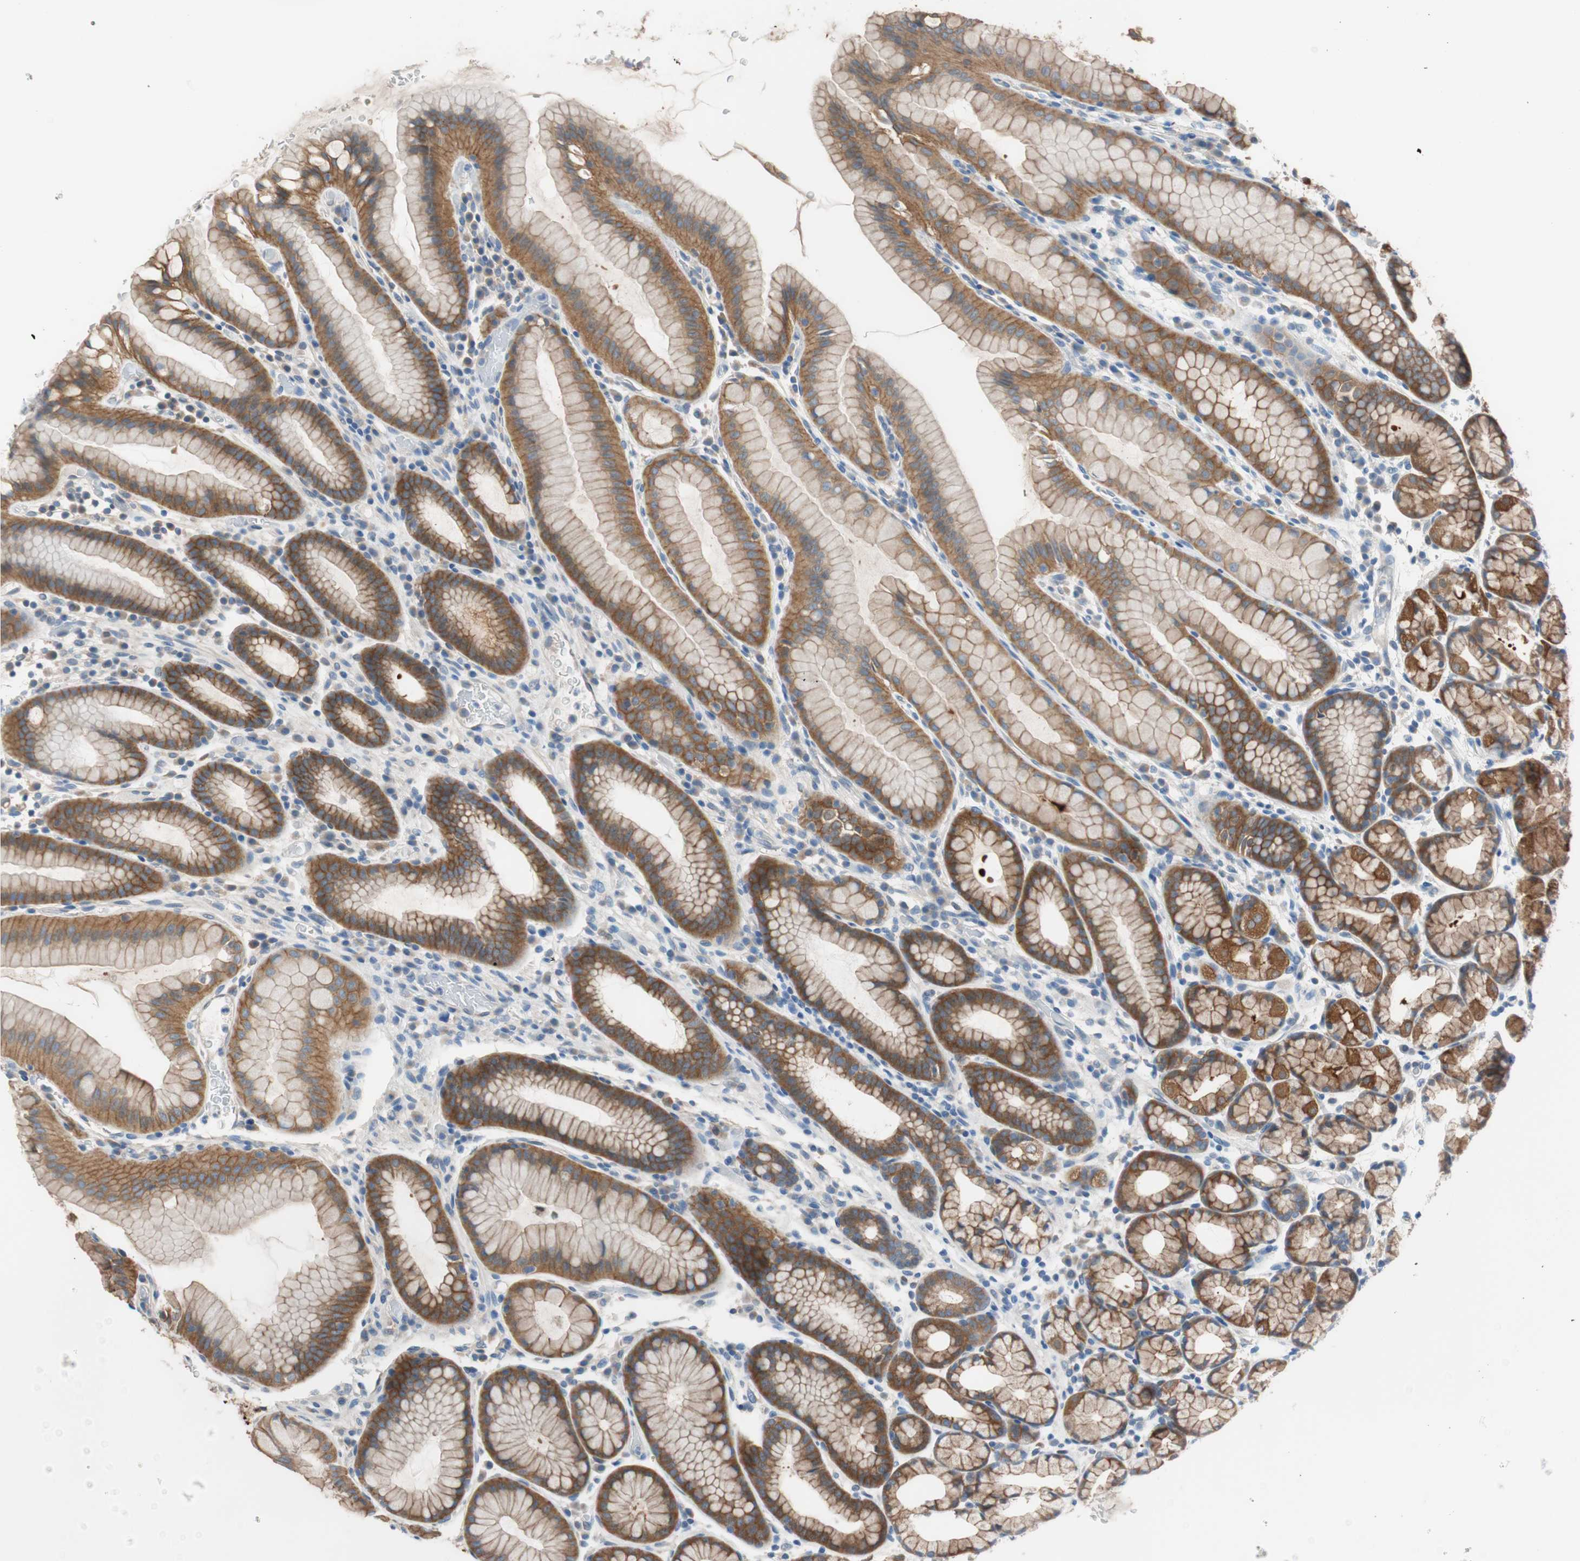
{"staining": {"intensity": "moderate", "quantity": ">75%", "location": "cytoplasmic/membranous"}, "tissue": "stomach", "cell_type": "Glandular cells", "image_type": "normal", "snomed": [{"axis": "morphology", "description": "Normal tissue, NOS"}, {"axis": "topography", "description": "Stomach, upper"}], "caption": "Protein staining demonstrates moderate cytoplasmic/membranous positivity in about >75% of glandular cells in normal stomach.", "gene": "GLUL", "patient": {"sex": "male", "age": 68}}